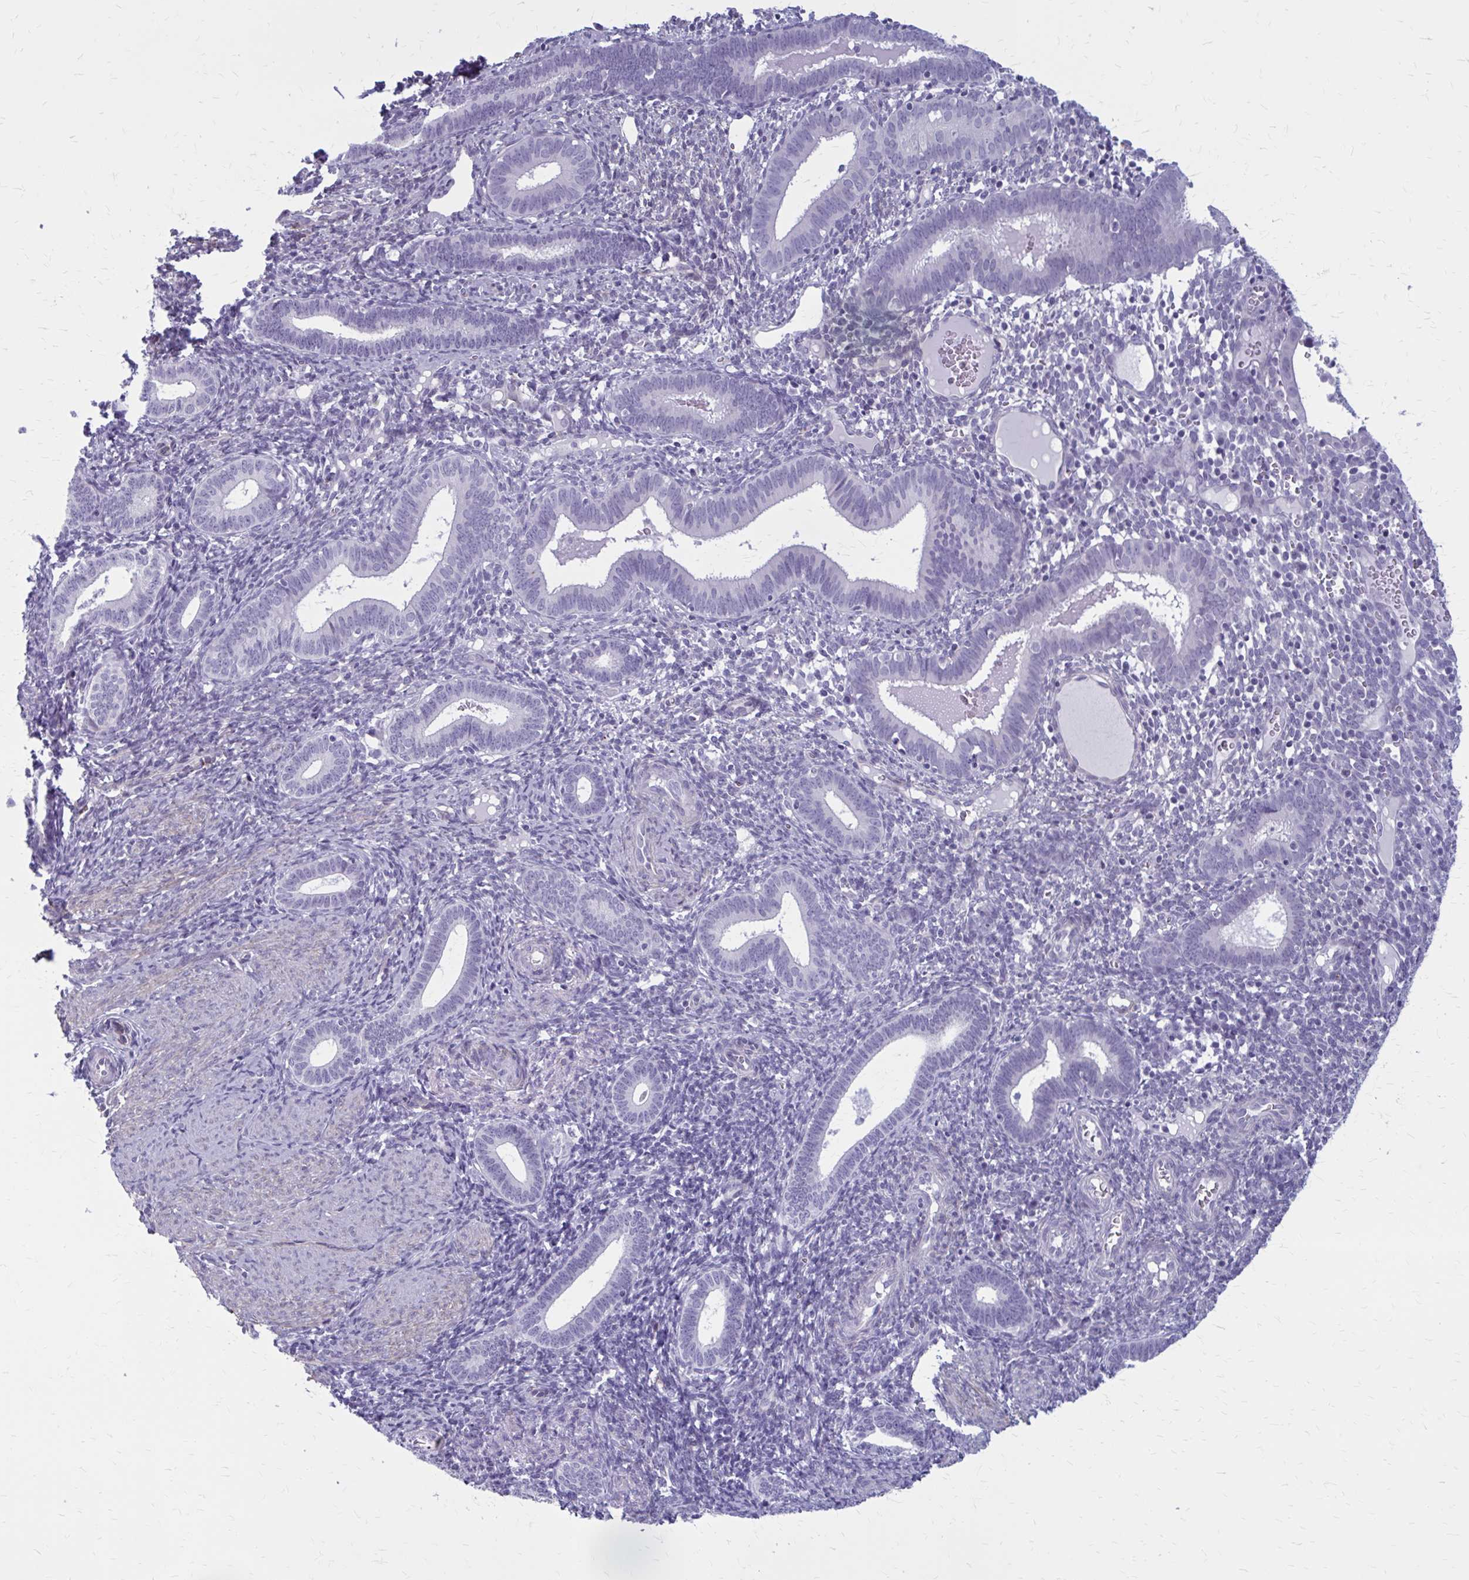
{"staining": {"intensity": "negative", "quantity": "none", "location": "none"}, "tissue": "endometrium", "cell_type": "Cells in endometrial stroma", "image_type": "normal", "snomed": [{"axis": "morphology", "description": "Normal tissue, NOS"}, {"axis": "topography", "description": "Endometrium"}], "caption": "High magnification brightfield microscopy of benign endometrium stained with DAB (3,3'-diaminobenzidine) (brown) and counterstained with hematoxylin (blue): cells in endometrial stroma show no significant positivity. (DAB (3,3'-diaminobenzidine) immunohistochemistry (IHC), high magnification).", "gene": "CASQ2", "patient": {"sex": "female", "age": 41}}